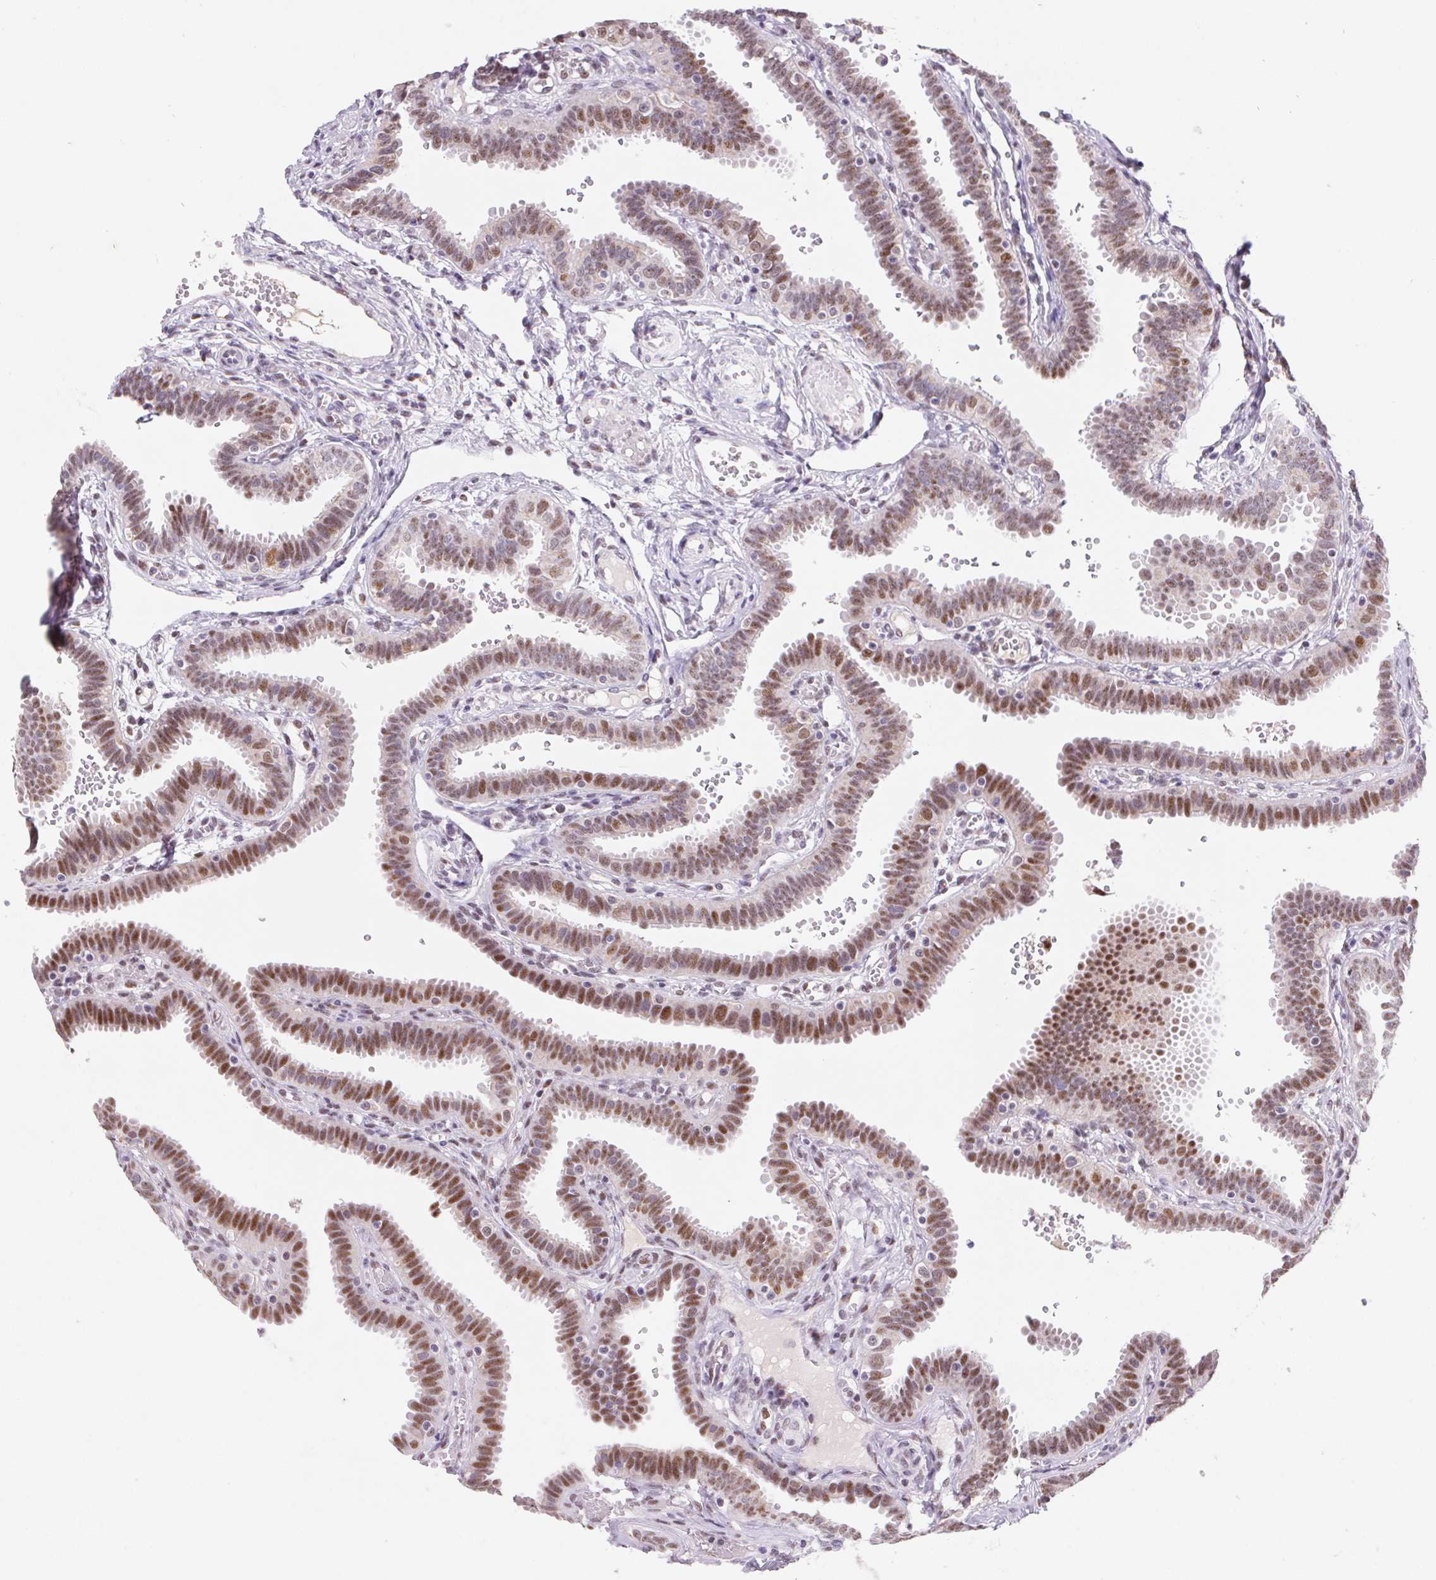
{"staining": {"intensity": "moderate", "quantity": ">75%", "location": "nuclear"}, "tissue": "fallopian tube", "cell_type": "Glandular cells", "image_type": "normal", "snomed": [{"axis": "morphology", "description": "Normal tissue, NOS"}, {"axis": "topography", "description": "Fallopian tube"}], "caption": "Human fallopian tube stained with a protein marker displays moderate staining in glandular cells.", "gene": "DPPA5", "patient": {"sex": "female", "age": 37}}